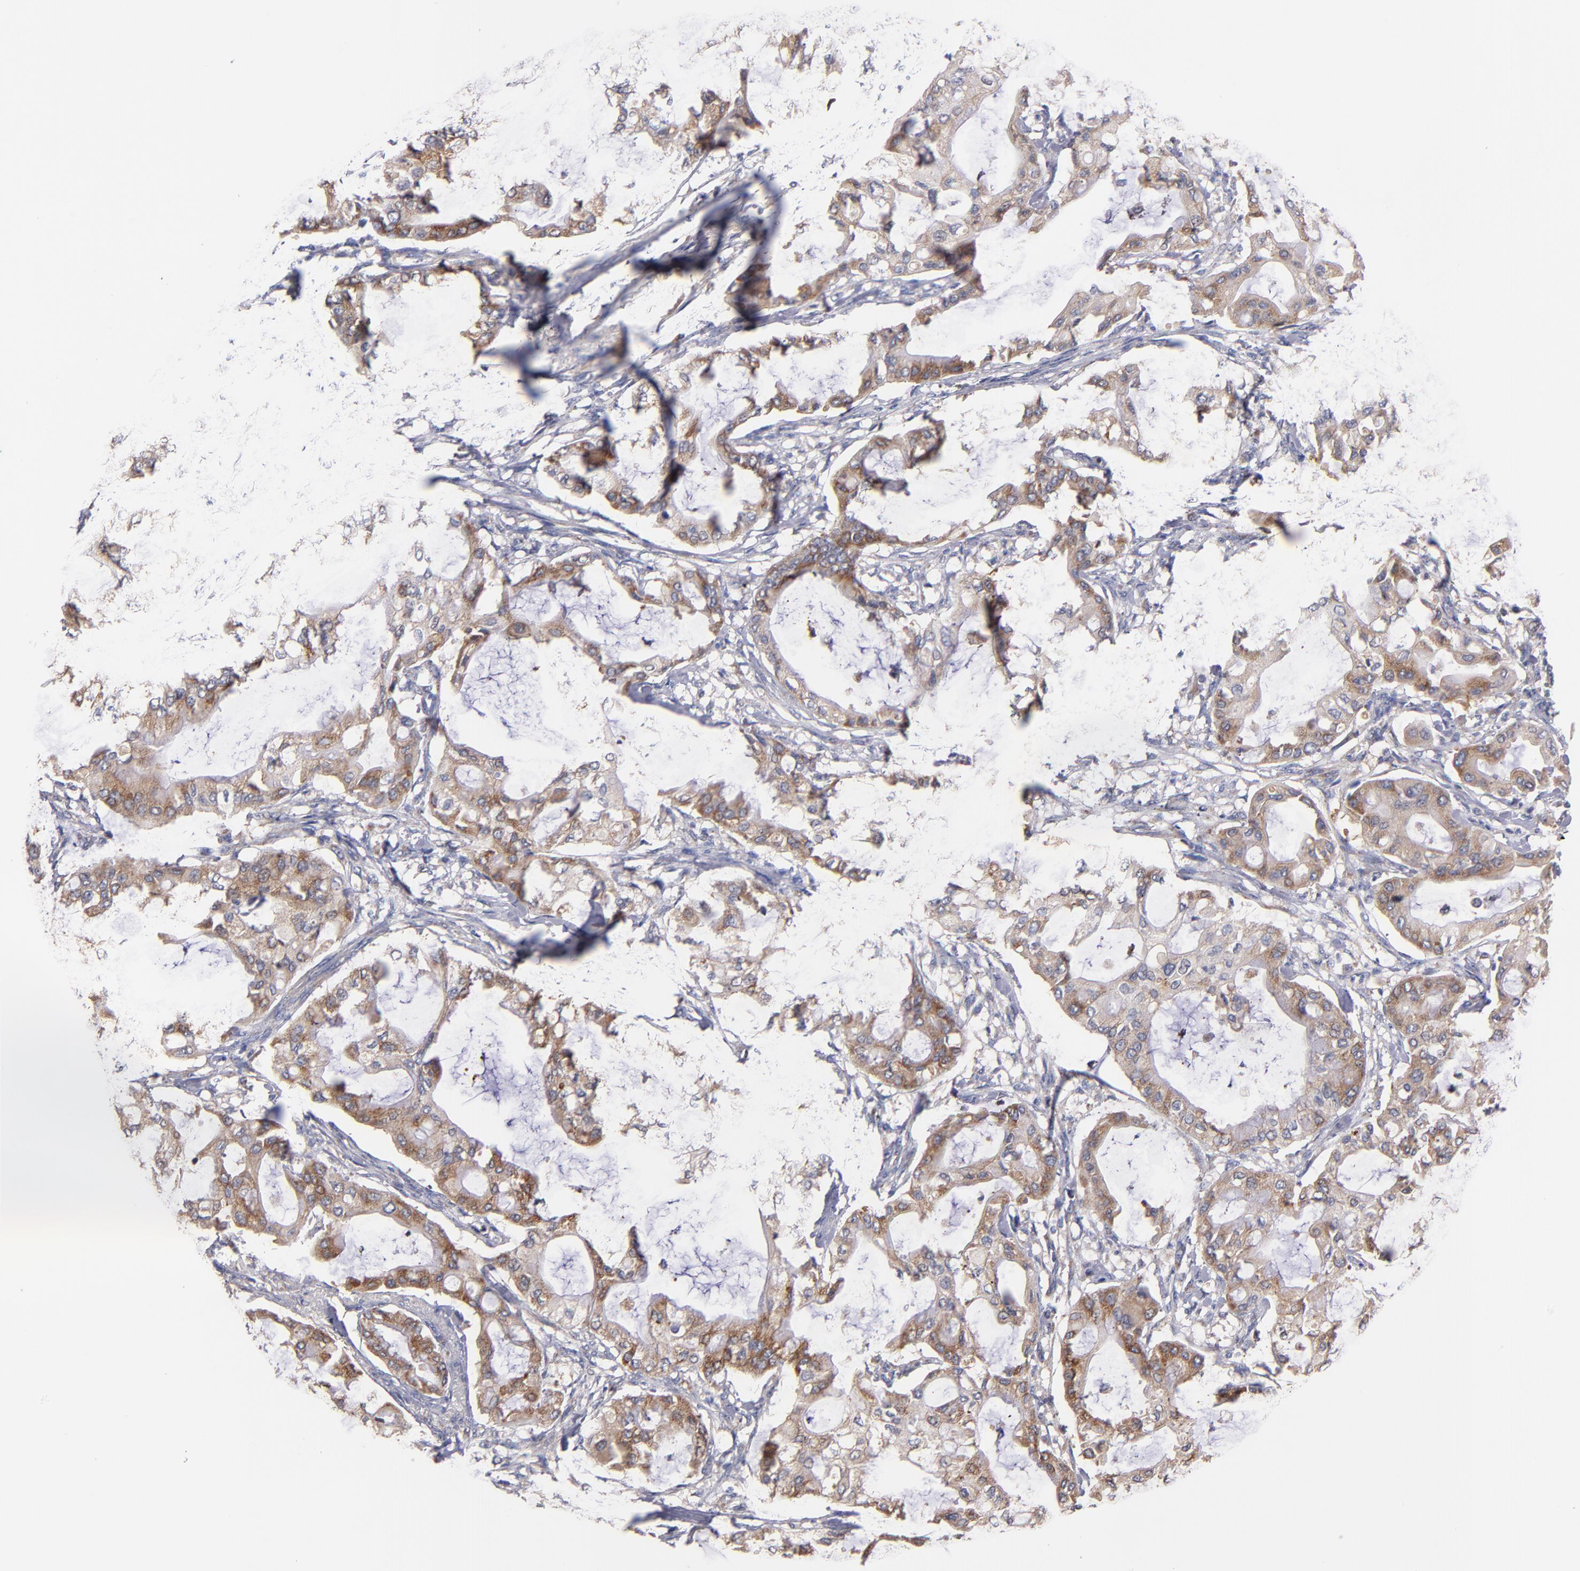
{"staining": {"intensity": "moderate", "quantity": ">75%", "location": "cytoplasmic/membranous"}, "tissue": "pancreatic cancer", "cell_type": "Tumor cells", "image_type": "cancer", "snomed": [{"axis": "morphology", "description": "Adenocarcinoma, NOS"}, {"axis": "morphology", "description": "Adenocarcinoma, metastatic, NOS"}, {"axis": "topography", "description": "Lymph node"}, {"axis": "topography", "description": "Pancreas"}, {"axis": "topography", "description": "Duodenum"}], "caption": "DAB (3,3'-diaminobenzidine) immunohistochemical staining of human pancreatic cancer (metastatic adenocarcinoma) reveals moderate cytoplasmic/membranous protein positivity in approximately >75% of tumor cells.", "gene": "DIABLO", "patient": {"sex": "female", "age": 64}}